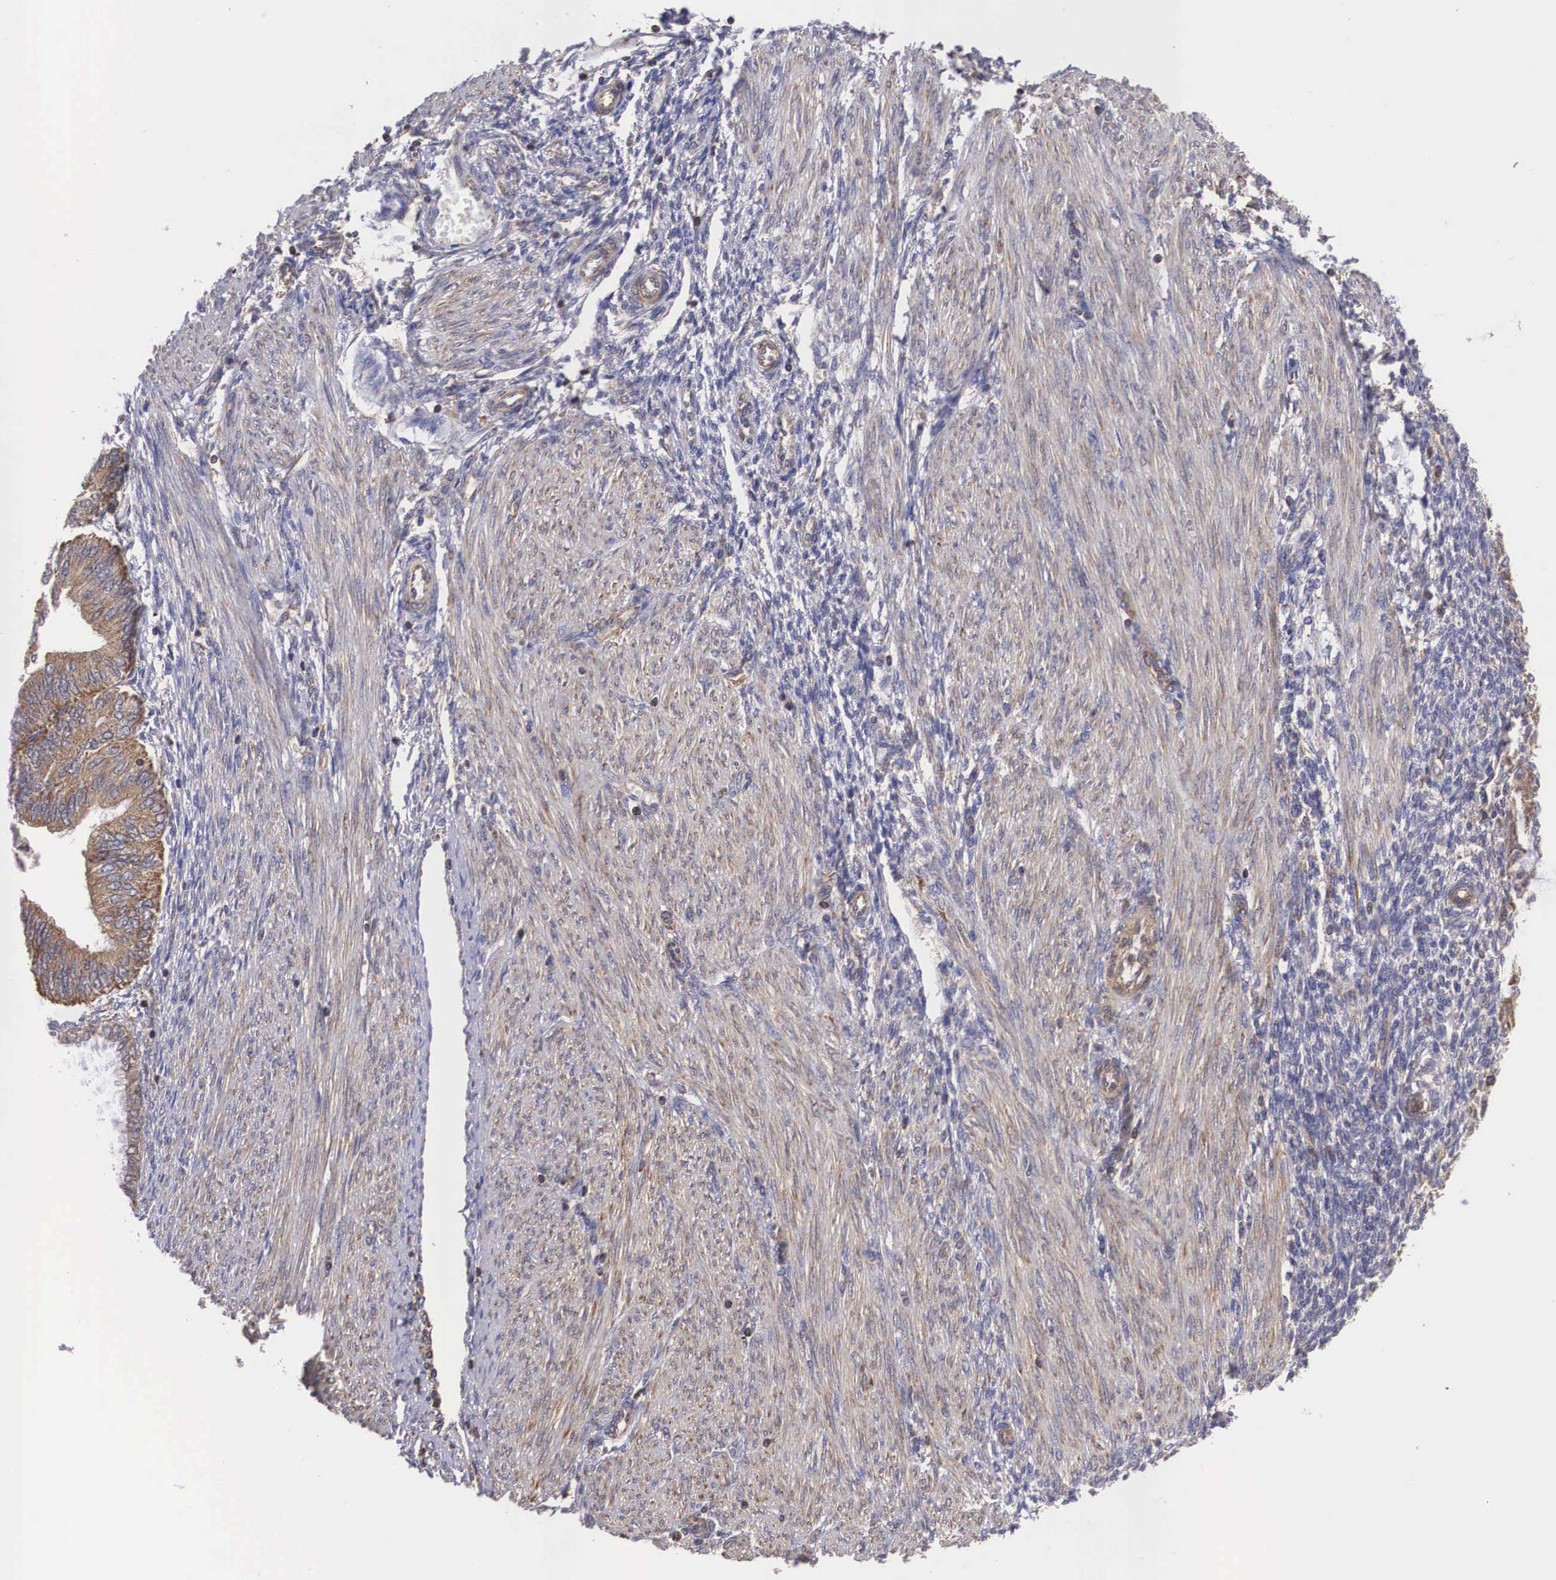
{"staining": {"intensity": "weak", "quantity": "25%-75%", "location": "cytoplasmic/membranous"}, "tissue": "endometrial cancer", "cell_type": "Tumor cells", "image_type": "cancer", "snomed": [{"axis": "morphology", "description": "Adenocarcinoma, NOS"}, {"axis": "topography", "description": "Endometrium"}], "caption": "Immunohistochemistry histopathology image of neoplastic tissue: human endometrial cancer stained using IHC displays low levels of weak protein expression localized specifically in the cytoplasmic/membranous of tumor cells, appearing as a cytoplasmic/membranous brown color.", "gene": "DHRS1", "patient": {"sex": "female", "age": 51}}